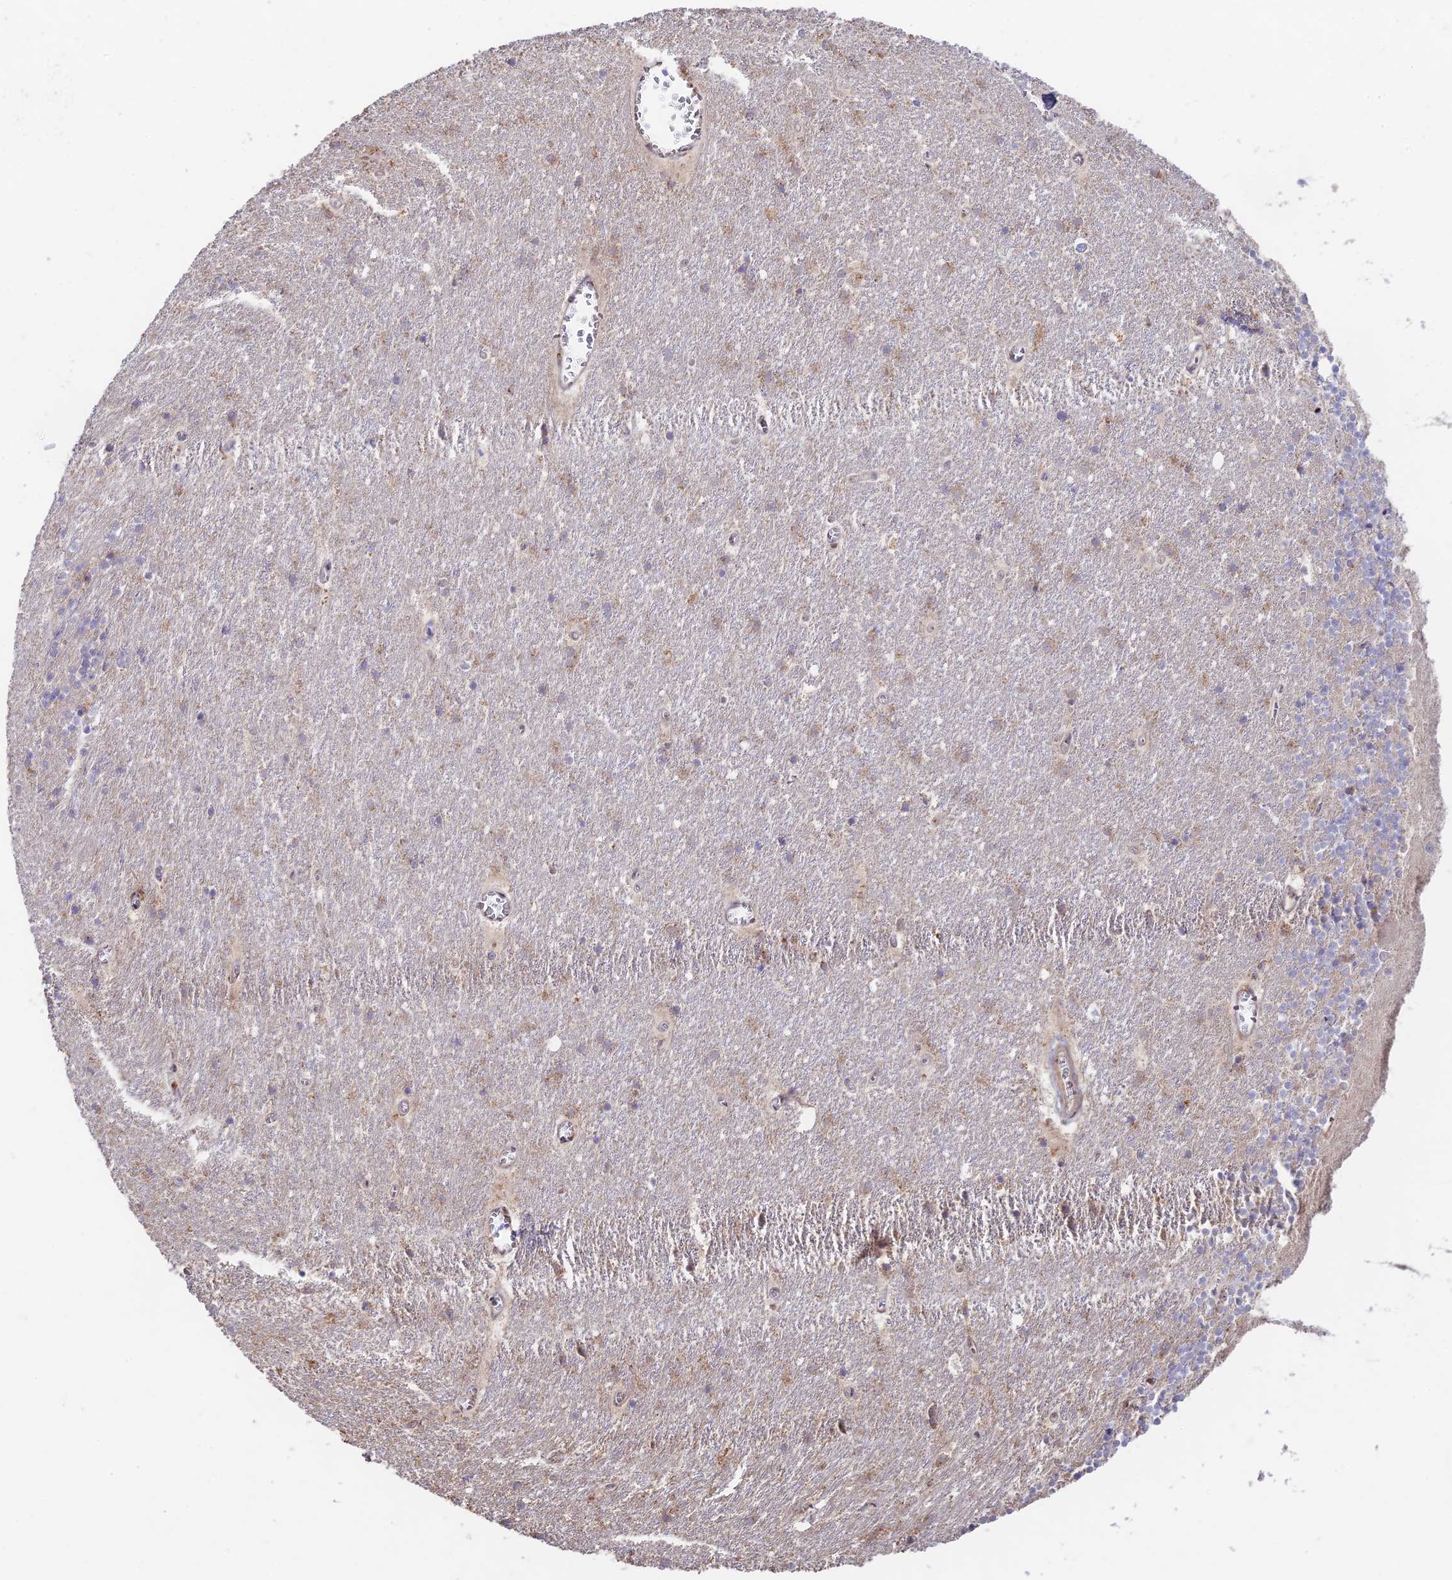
{"staining": {"intensity": "weak", "quantity": "<25%", "location": "cytoplasmic/membranous"}, "tissue": "cerebellum", "cell_type": "Cells in granular layer", "image_type": "normal", "snomed": [{"axis": "morphology", "description": "Normal tissue, NOS"}, {"axis": "topography", "description": "Cerebellum"}], "caption": "The image demonstrates no significant staining in cells in granular layer of cerebellum.", "gene": "CLCF1", "patient": {"sex": "male", "age": 54}}